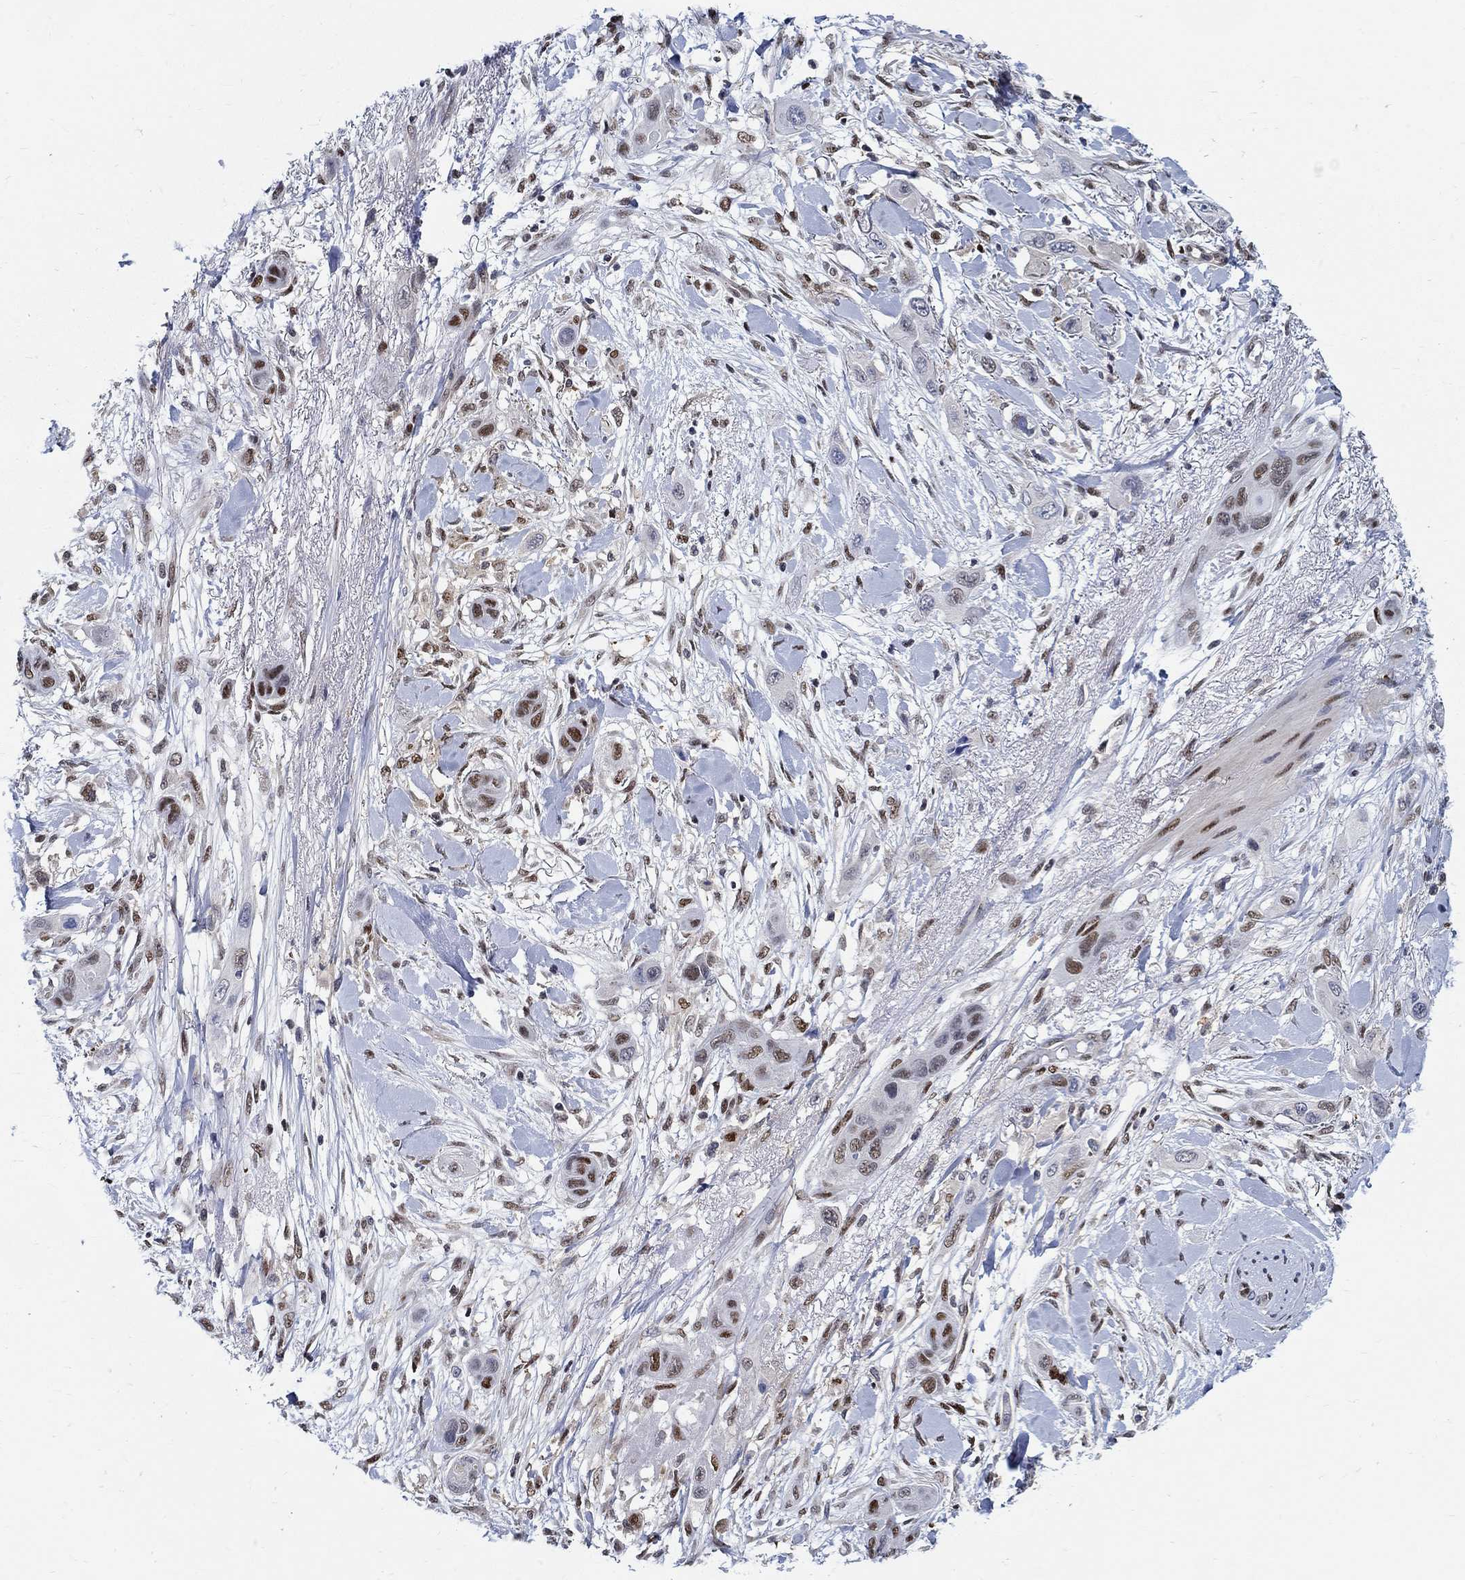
{"staining": {"intensity": "strong", "quantity": "25%-75%", "location": "nuclear"}, "tissue": "skin cancer", "cell_type": "Tumor cells", "image_type": "cancer", "snomed": [{"axis": "morphology", "description": "Squamous cell carcinoma, NOS"}, {"axis": "topography", "description": "Skin"}], "caption": "Strong nuclear staining is seen in approximately 25%-75% of tumor cells in skin cancer.", "gene": "ZNF594", "patient": {"sex": "male", "age": 79}}